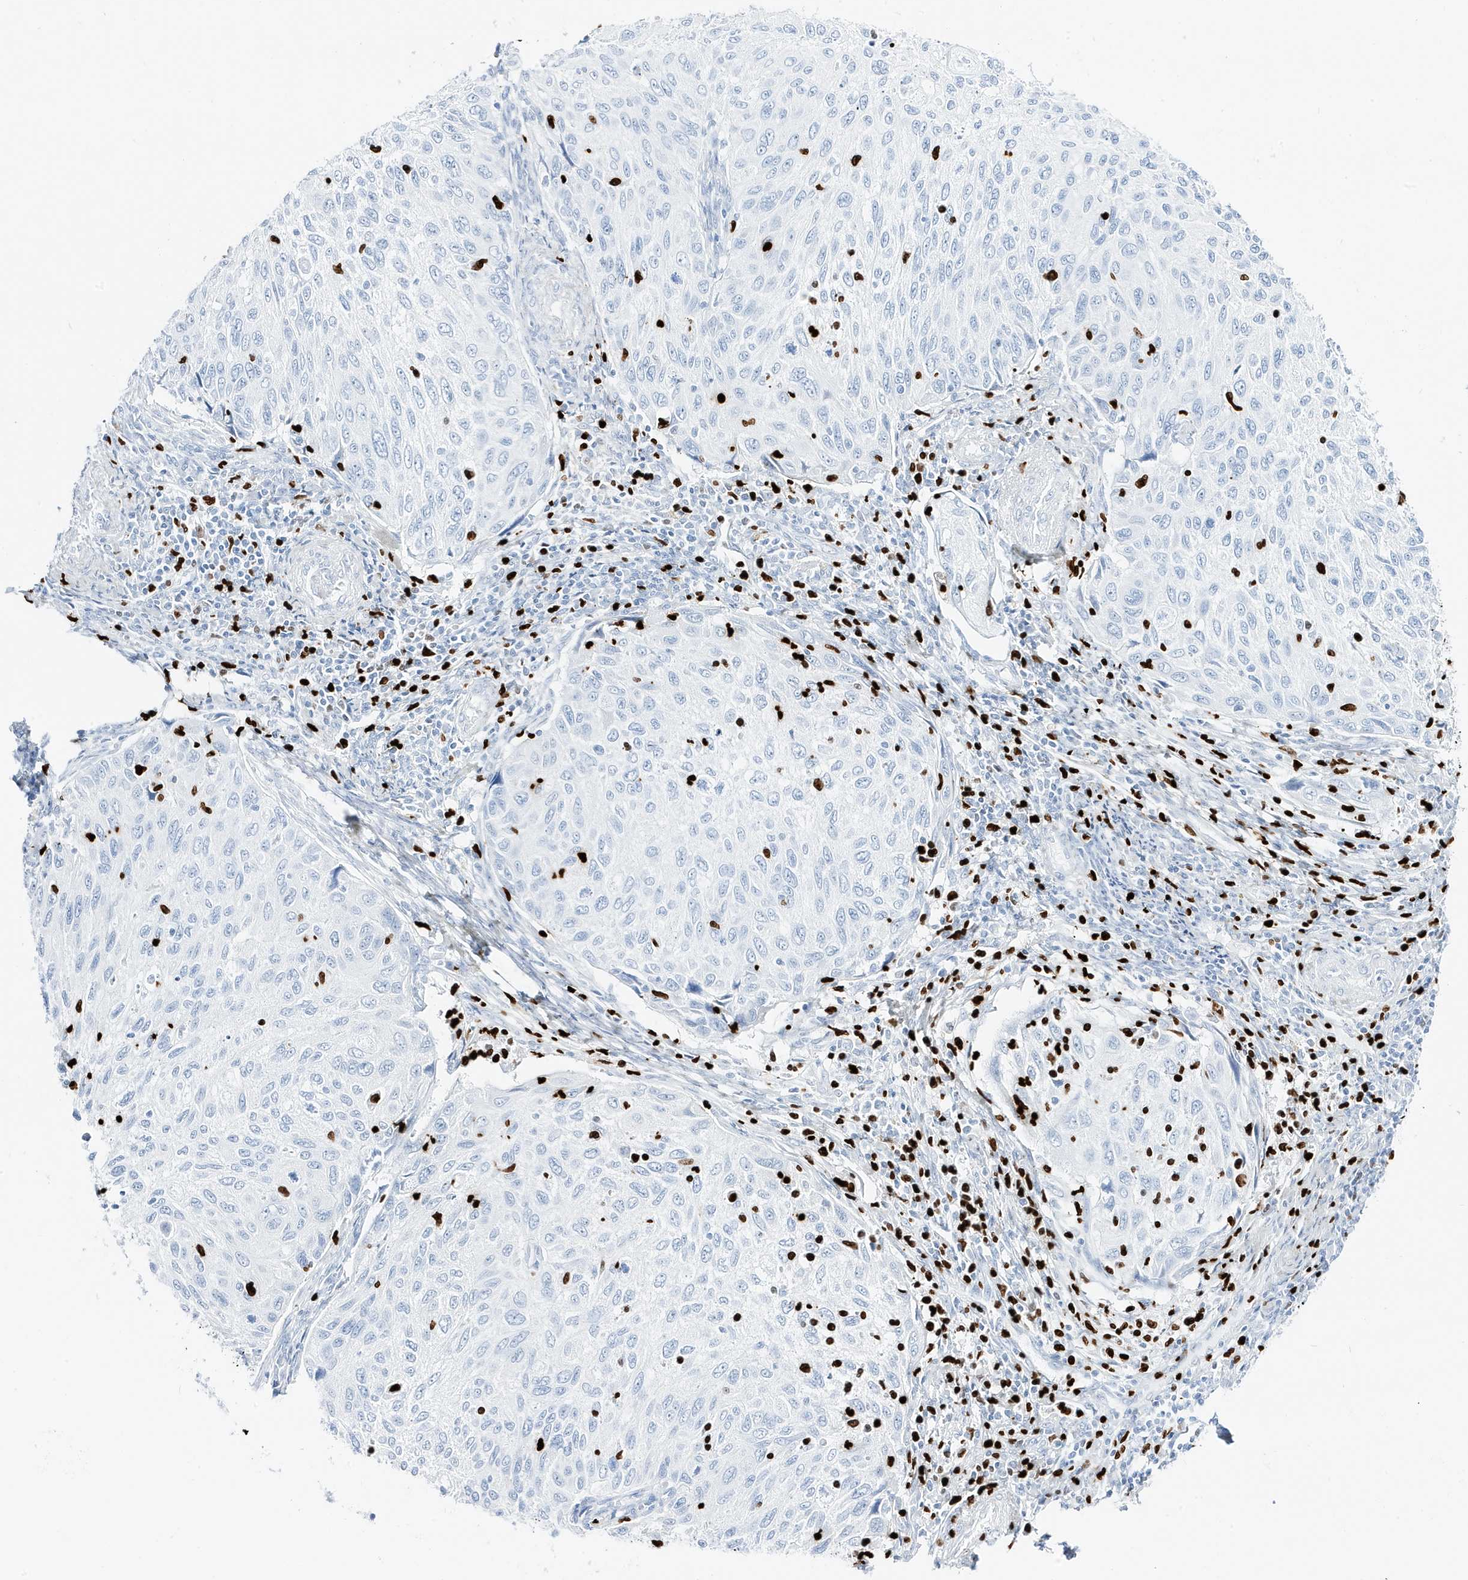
{"staining": {"intensity": "negative", "quantity": "none", "location": "none"}, "tissue": "cervical cancer", "cell_type": "Tumor cells", "image_type": "cancer", "snomed": [{"axis": "morphology", "description": "Squamous cell carcinoma, NOS"}, {"axis": "topography", "description": "Cervix"}], "caption": "Tumor cells show no significant staining in squamous cell carcinoma (cervical).", "gene": "MNDA", "patient": {"sex": "female", "age": 70}}